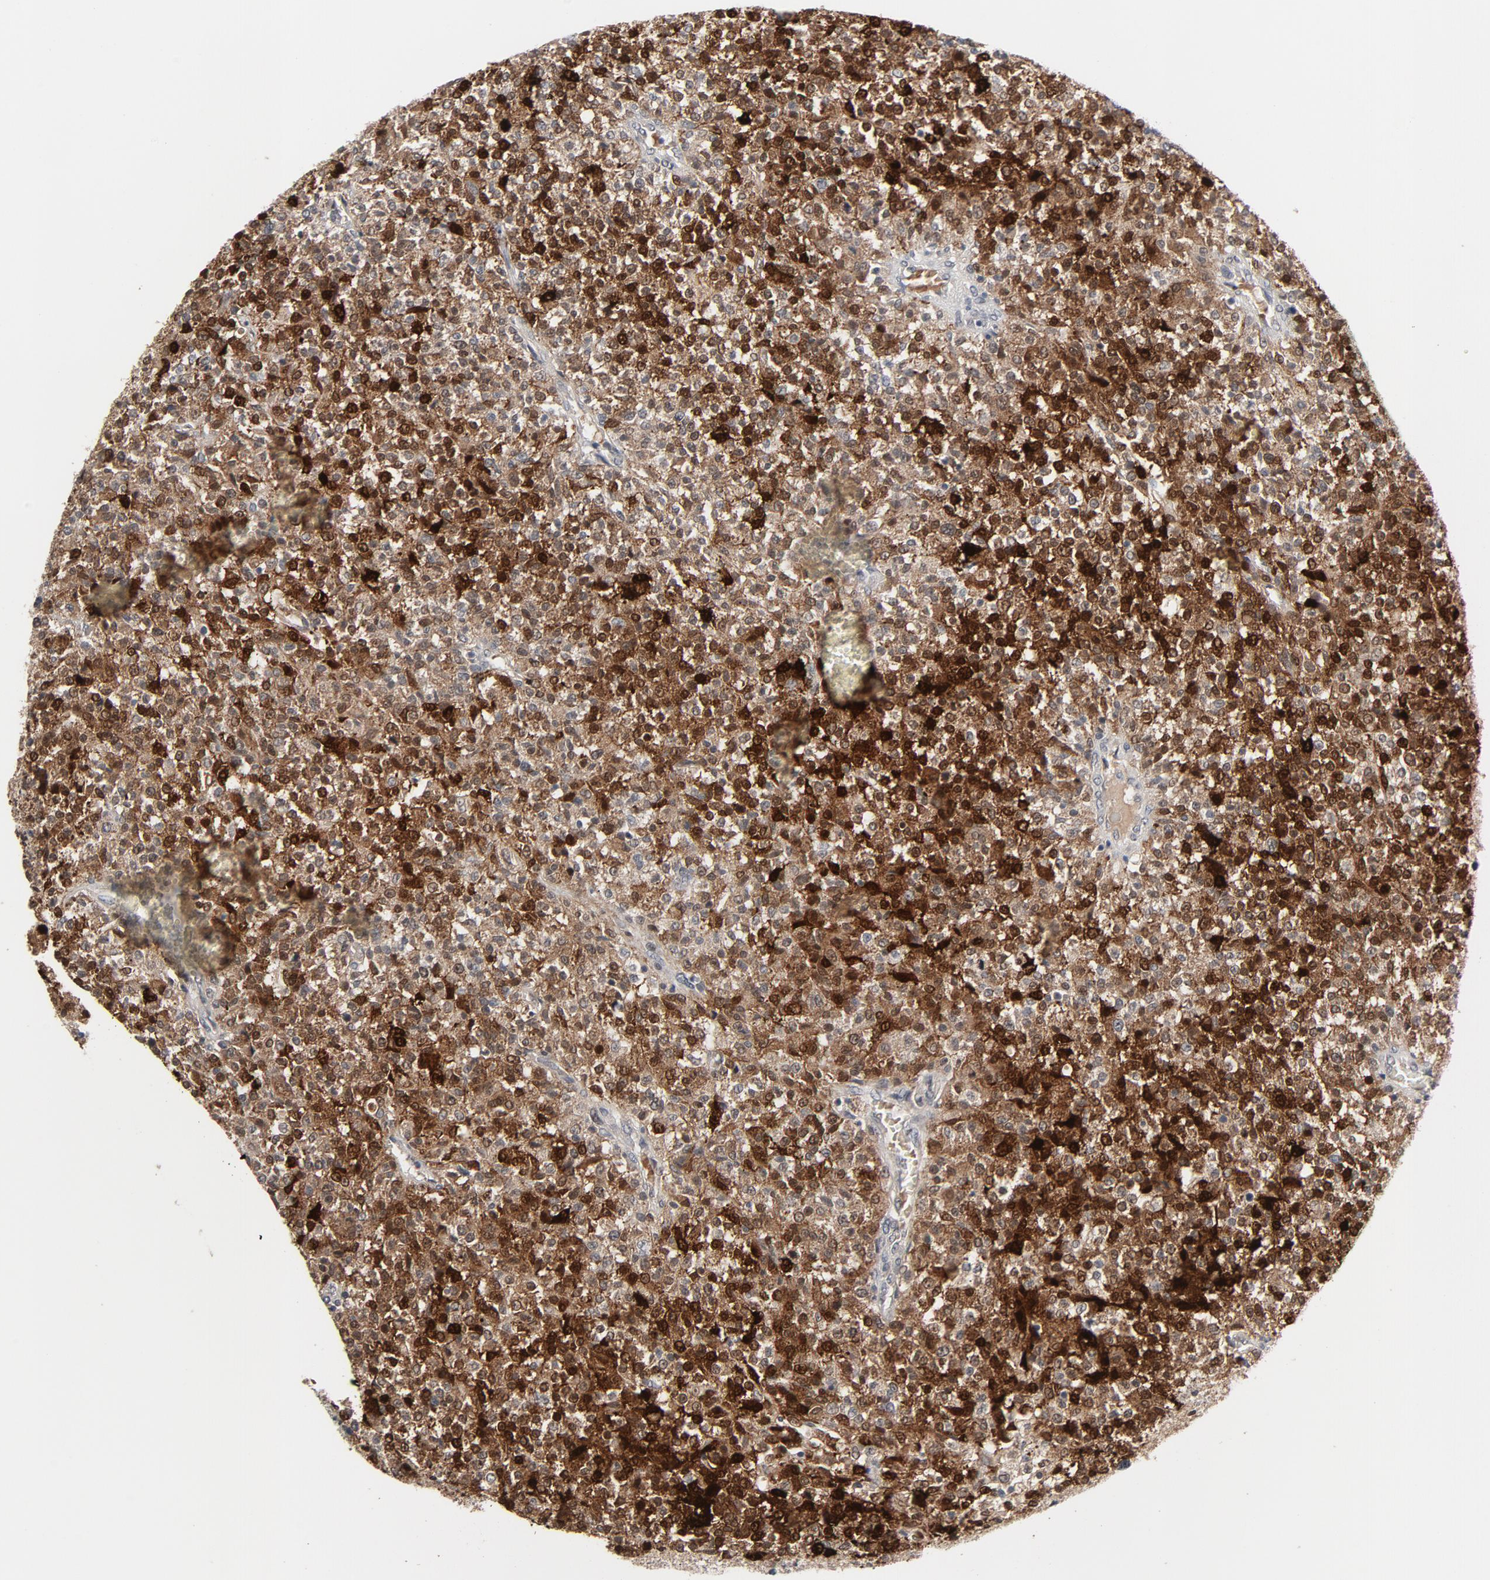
{"staining": {"intensity": "strong", "quantity": ">75%", "location": "cytoplasmic/membranous"}, "tissue": "testis cancer", "cell_type": "Tumor cells", "image_type": "cancer", "snomed": [{"axis": "morphology", "description": "Seminoma, NOS"}, {"axis": "topography", "description": "Testis"}], "caption": "Immunohistochemistry (IHC) image of testis seminoma stained for a protein (brown), which shows high levels of strong cytoplasmic/membranous staining in about >75% of tumor cells.", "gene": "MT3", "patient": {"sex": "male", "age": 59}}